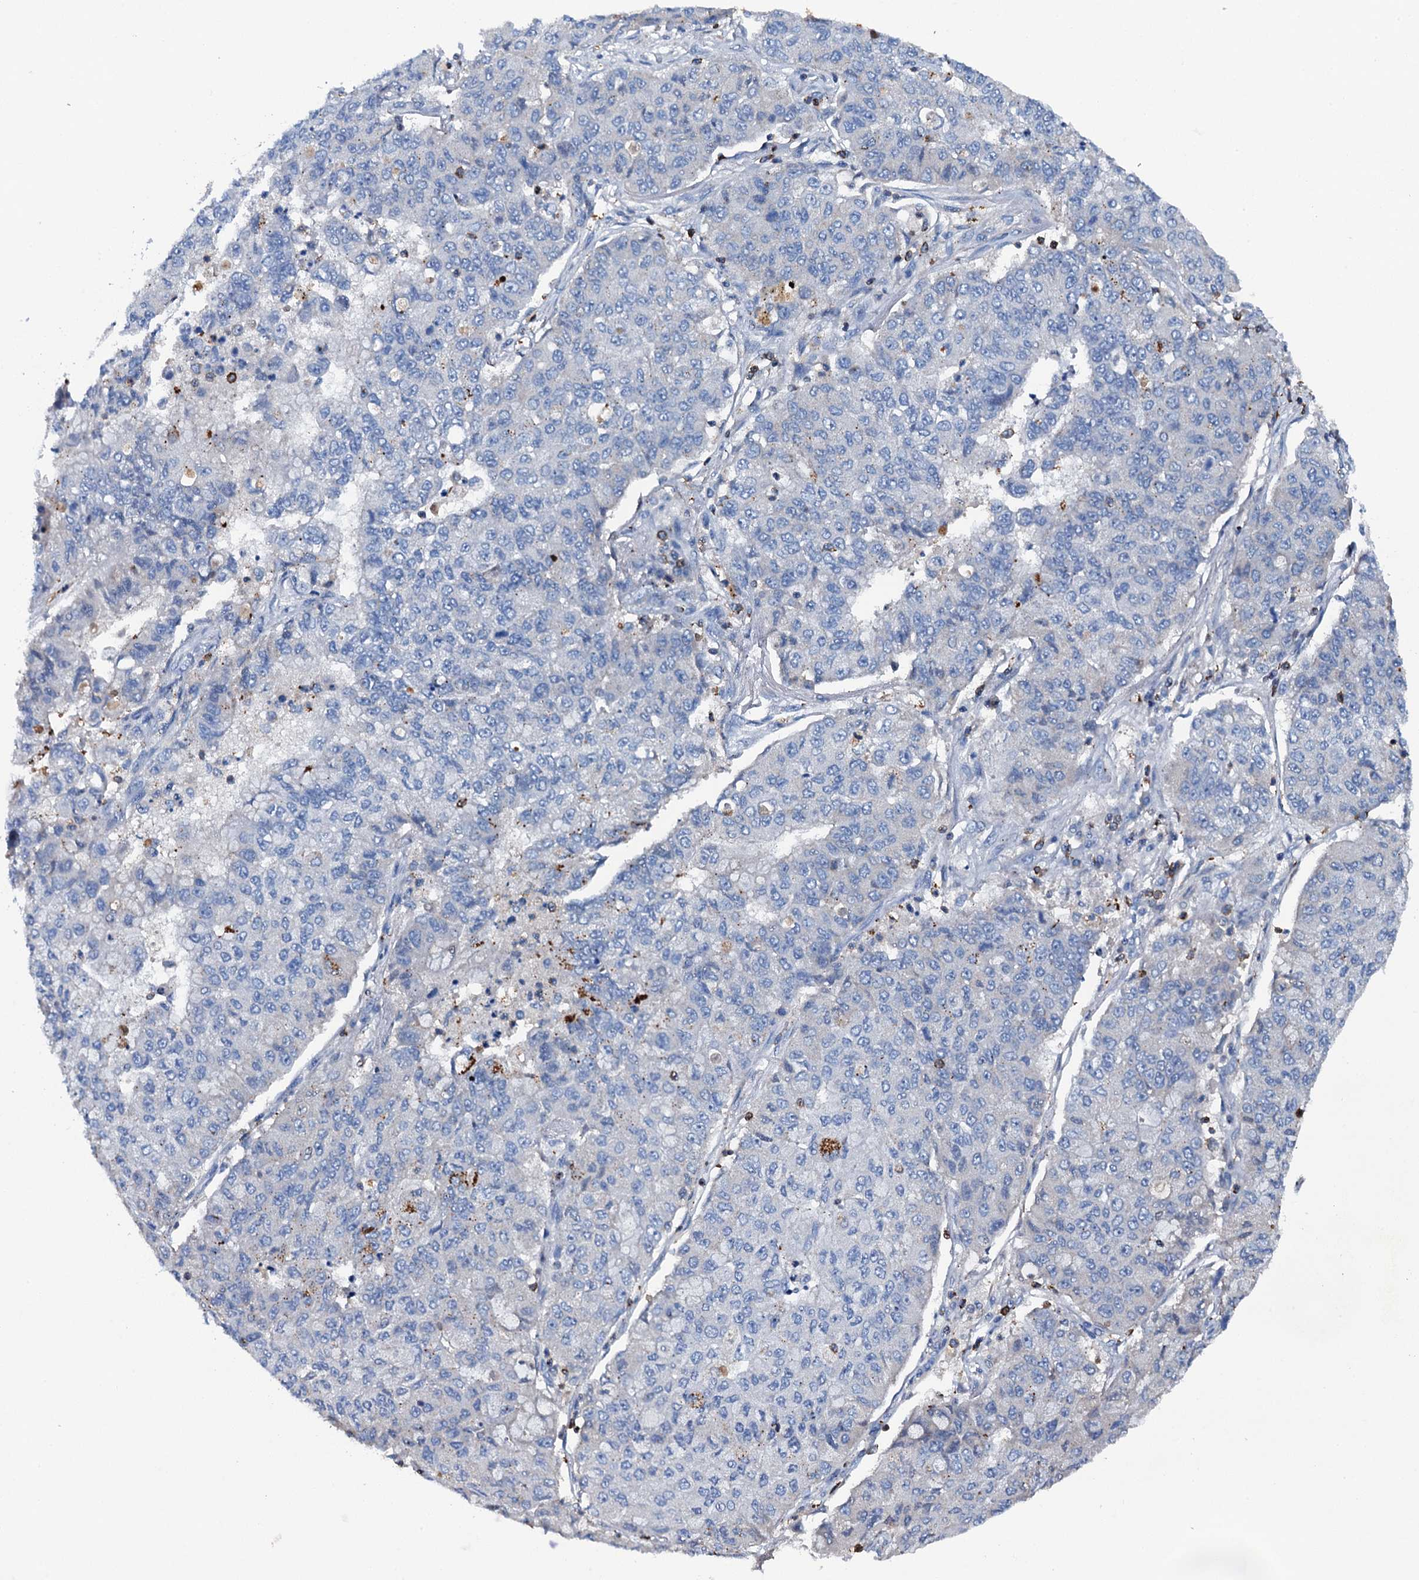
{"staining": {"intensity": "negative", "quantity": "none", "location": "none"}, "tissue": "lung cancer", "cell_type": "Tumor cells", "image_type": "cancer", "snomed": [{"axis": "morphology", "description": "Squamous cell carcinoma, NOS"}, {"axis": "topography", "description": "Lung"}], "caption": "Tumor cells are negative for protein expression in human lung squamous cell carcinoma. (Immunohistochemistry, brightfield microscopy, high magnification).", "gene": "MS4A4E", "patient": {"sex": "male", "age": 74}}